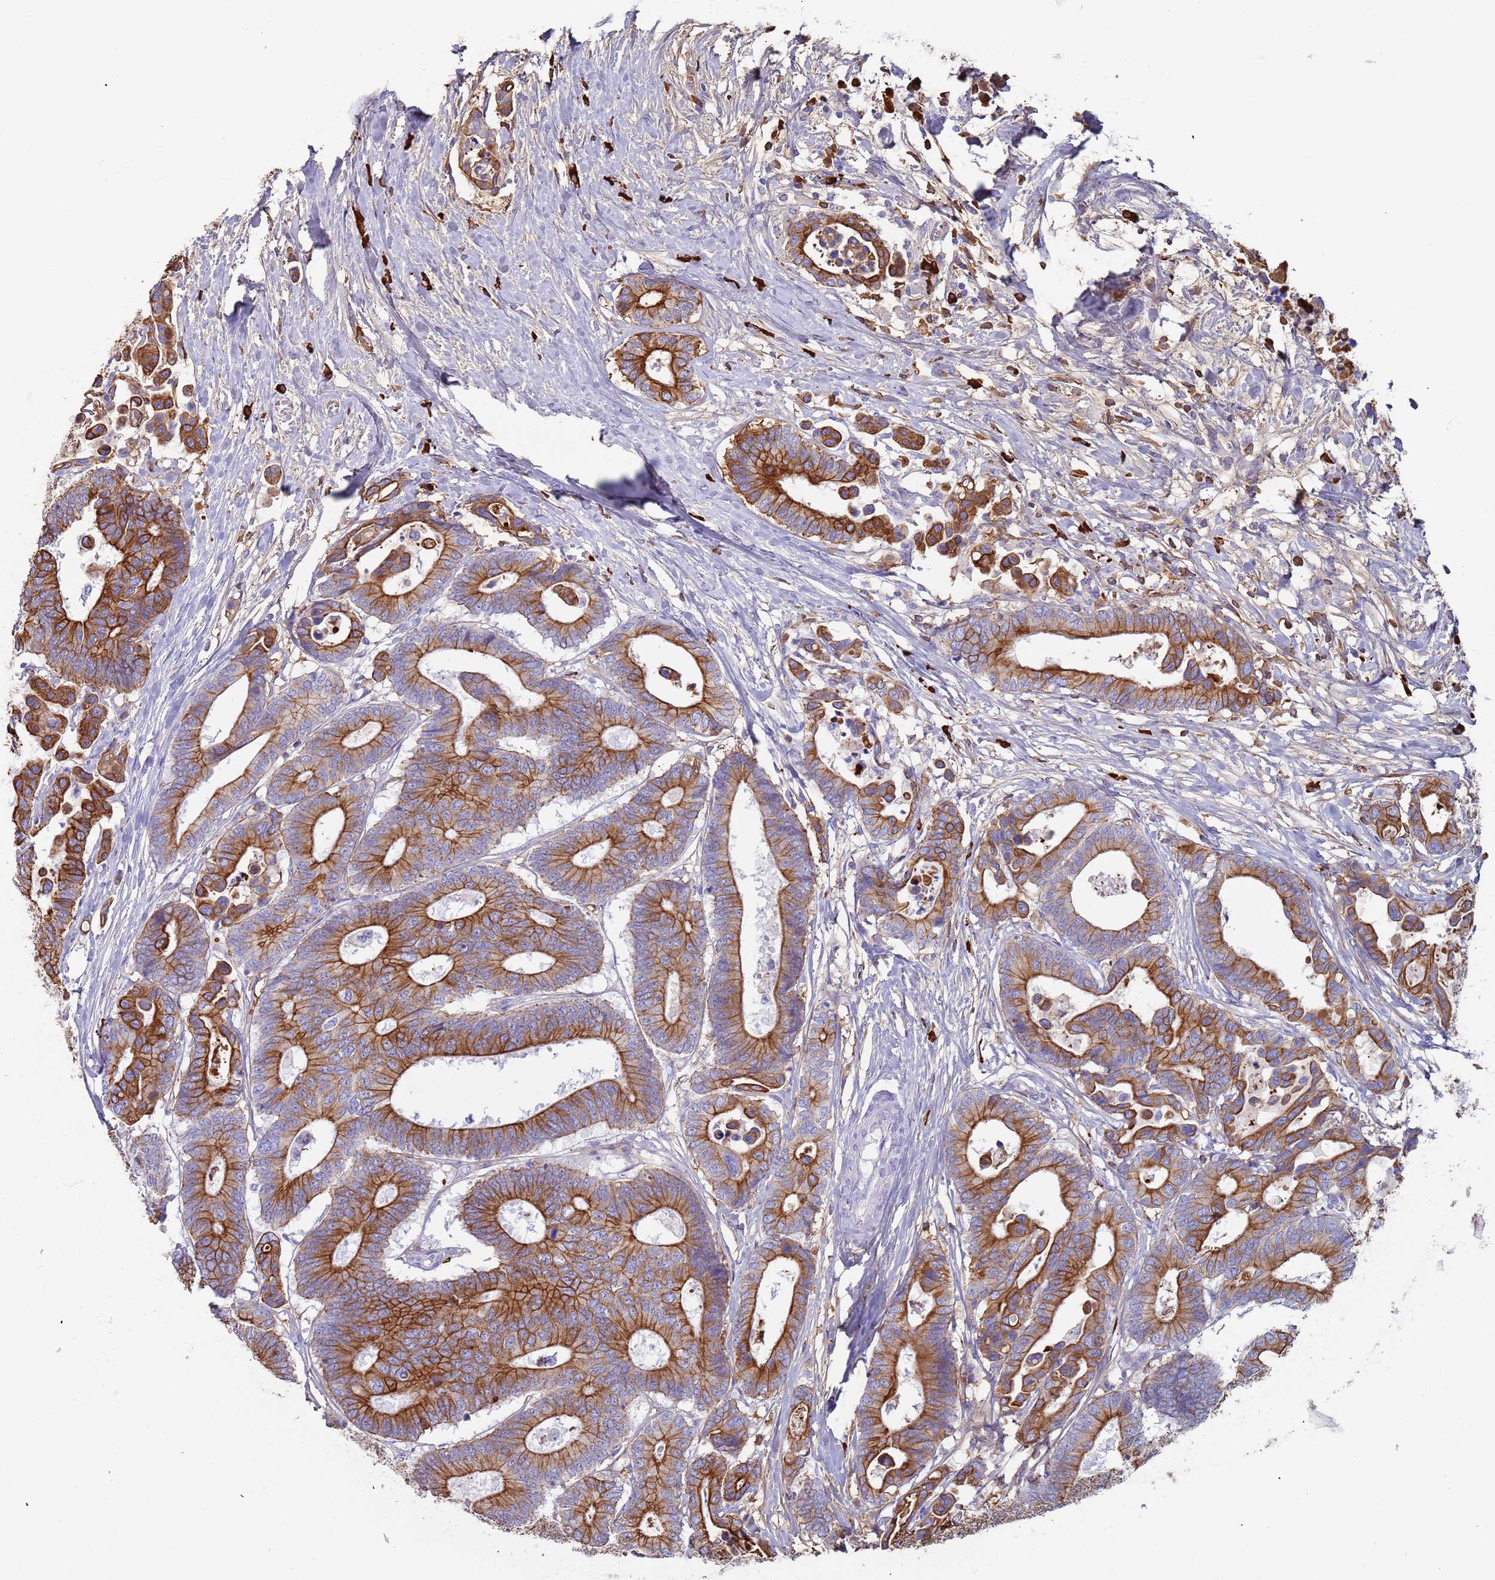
{"staining": {"intensity": "strong", "quantity": "25%-75%", "location": "cytoplasmic/membranous"}, "tissue": "colorectal cancer", "cell_type": "Tumor cells", "image_type": "cancer", "snomed": [{"axis": "morphology", "description": "Normal tissue, NOS"}, {"axis": "morphology", "description": "Adenocarcinoma, NOS"}, {"axis": "topography", "description": "Colon"}], "caption": "An image of colorectal cancer (adenocarcinoma) stained for a protein exhibits strong cytoplasmic/membranous brown staining in tumor cells. The staining was performed using DAB, with brown indicating positive protein expression. Nuclei are stained blue with hematoxylin.", "gene": "CYSLTR2", "patient": {"sex": "male", "age": 82}}